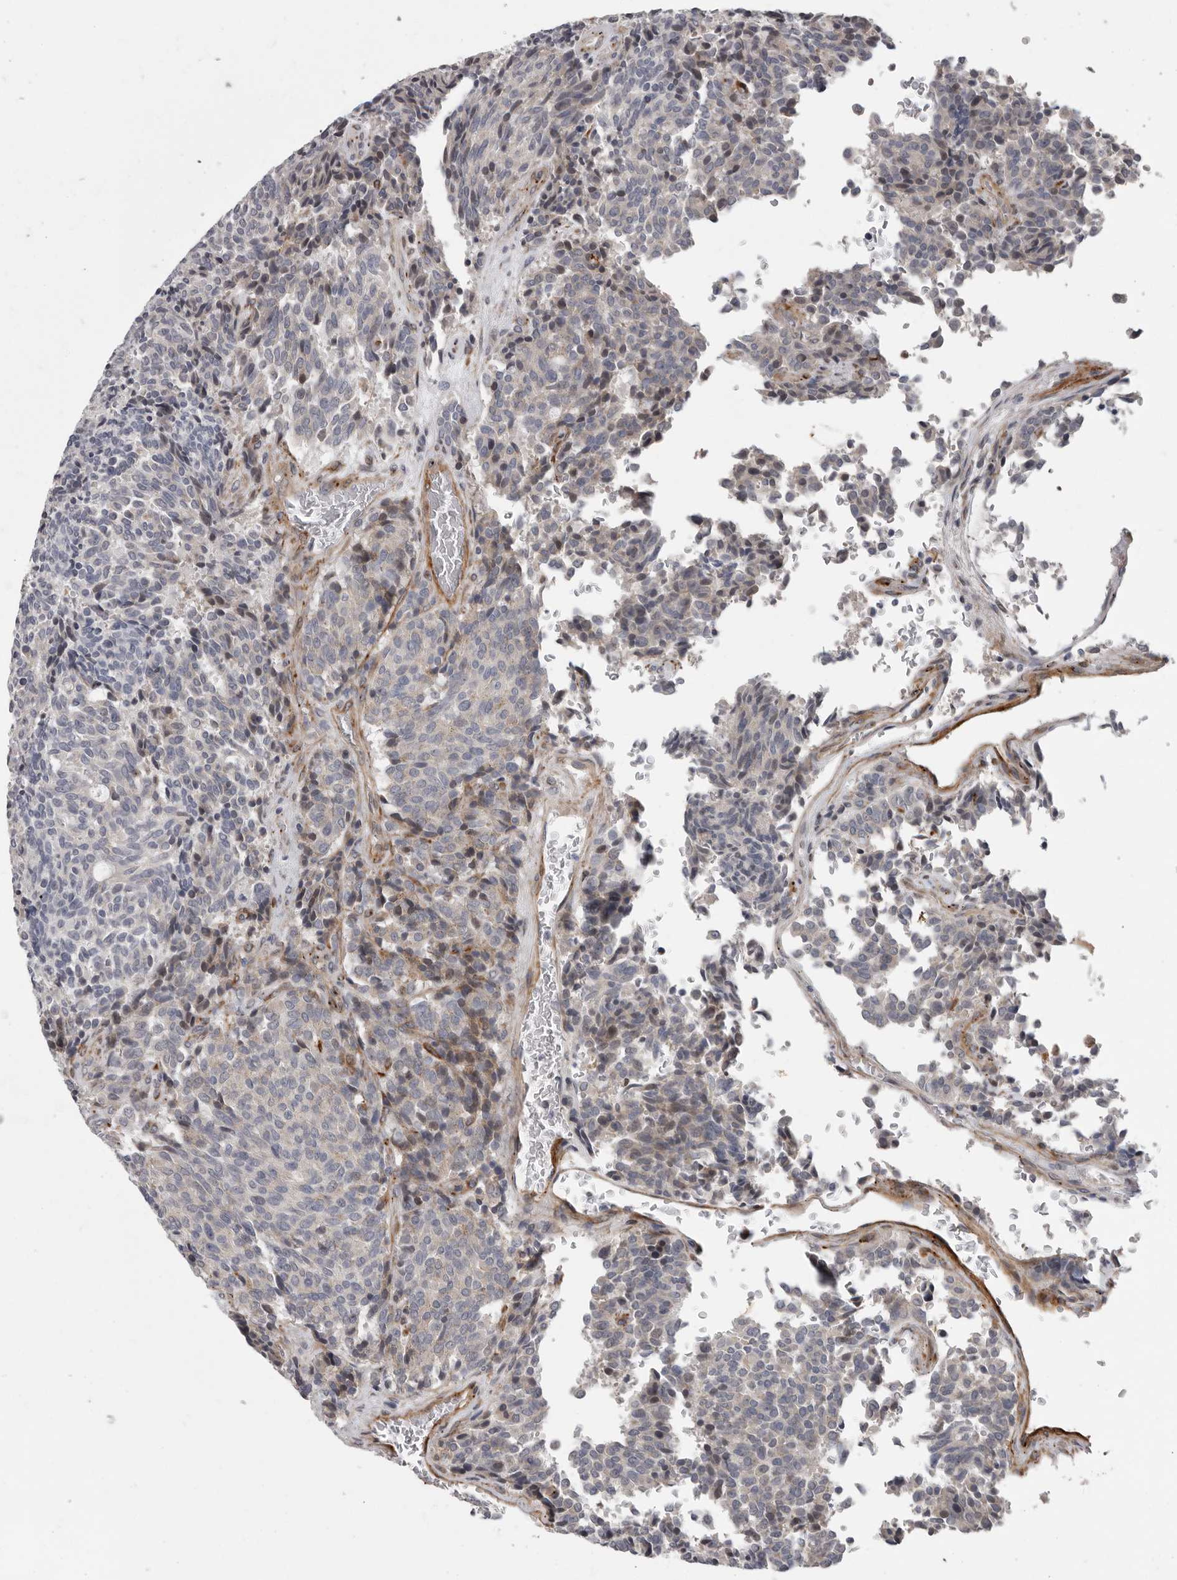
{"staining": {"intensity": "negative", "quantity": "none", "location": "none"}, "tissue": "carcinoid", "cell_type": "Tumor cells", "image_type": "cancer", "snomed": [{"axis": "morphology", "description": "Carcinoid, malignant, NOS"}, {"axis": "topography", "description": "Pancreas"}], "caption": "Protein analysis of carcinoid reveals no significant positivity in tumor cells.", "gene": "ATXN3L", "patient": {"sex": "female", "age": 54}}